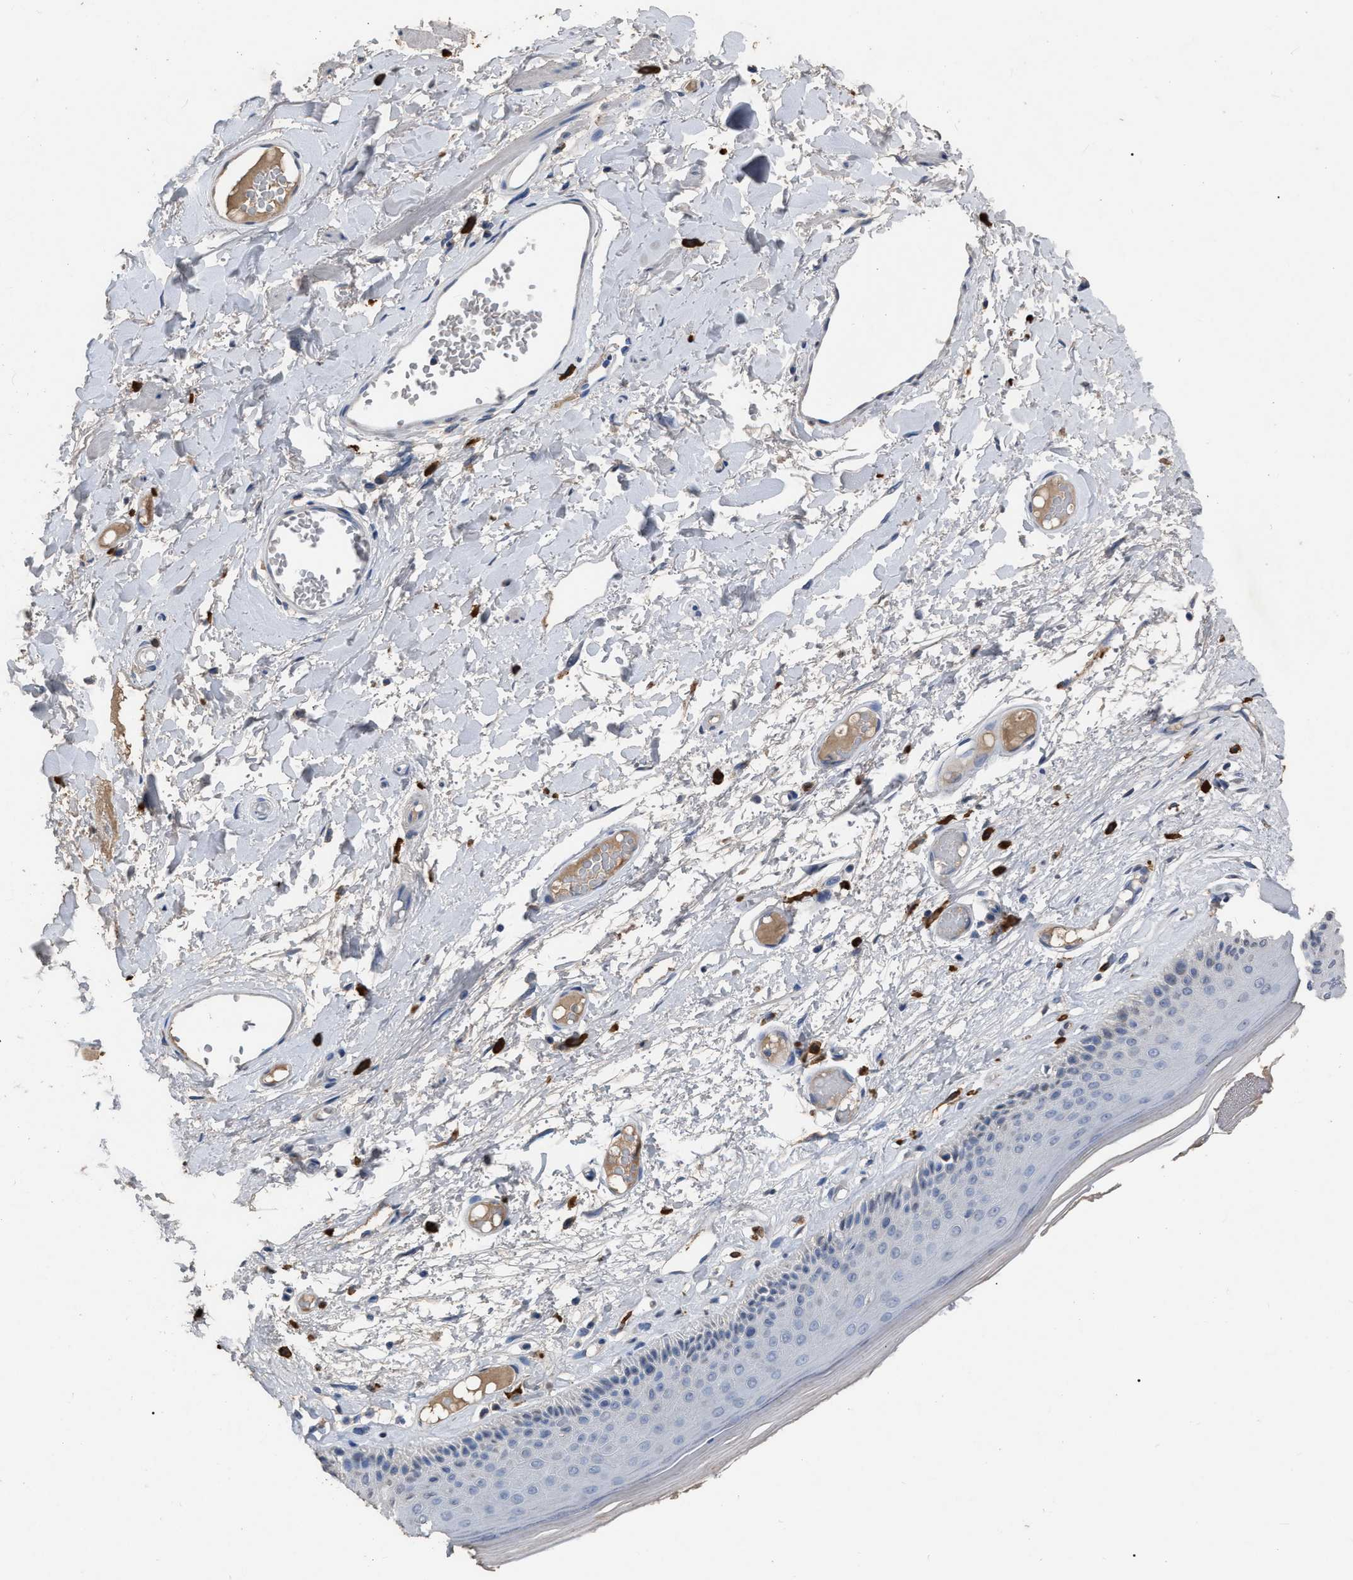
{"staining": {"intensity": "weak", "quantity": "<25%", "location": "cytoplasmic/membranous"}, "tissue": "skin", "cell_type": "Epidermal cells", "image_type": "normal", "snomed": [{"axis": "morphology", "description": "Normal tissue, NOS"}, {"axis": "topography", "description": "Vulva"}], "caption": "Histopathology image shows no protein expression in epidermal cells of unremarkable skin. (DAB immunohistochemistry (IHC) visualized using brightfield microscopy, high magnification).", "gene": "HABP2", "patient": {"sex": "female", "age": 73}}